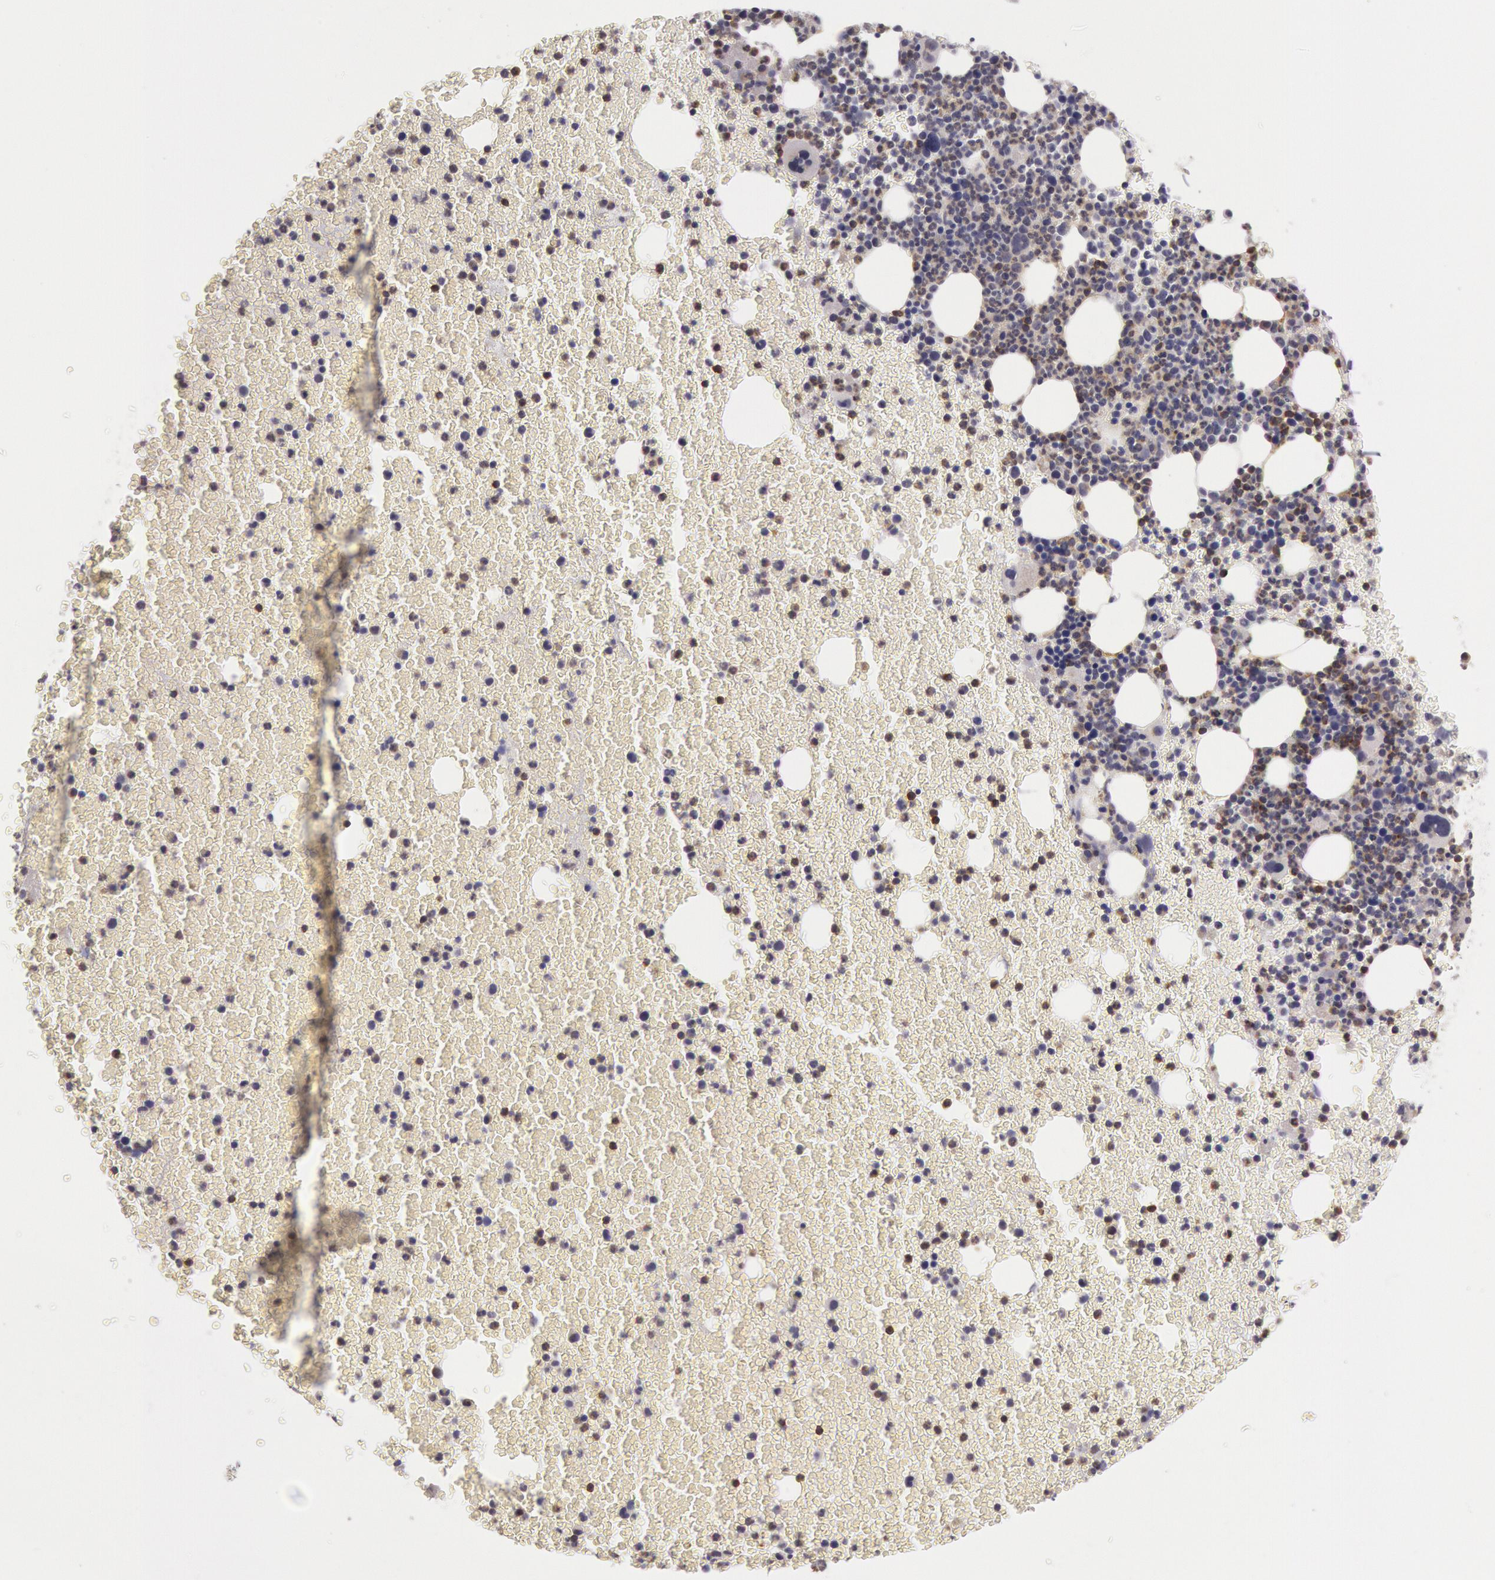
{"staining": {"intensity": "moderate", "quantity": "<25%", "location": "cytoplasmic/membranous"}, "tissue": "bone marrow", "cell_type": "Hematopoietic cells", "image_type": "normal", "snomed": [{"axis": "morphology", "description": "Normal tissue, NOS"}, {"axis": "topography", "description": "Bone marrow"}], "caption": "Normal bone marrow was stained to show a protein in brown. There is low levels of moderate cytoplasmic/membranous expression in about <25% of hematopoietic cells. The staining was performed using DAB (3,3'-diaminobenzidine) to visualize the protein expression in brown, while the nuclei were stained in blue with hematoxylin (Magnification: 20x).", "gene": "NMT2", "patient": {"sex": "female", "age": 53}}